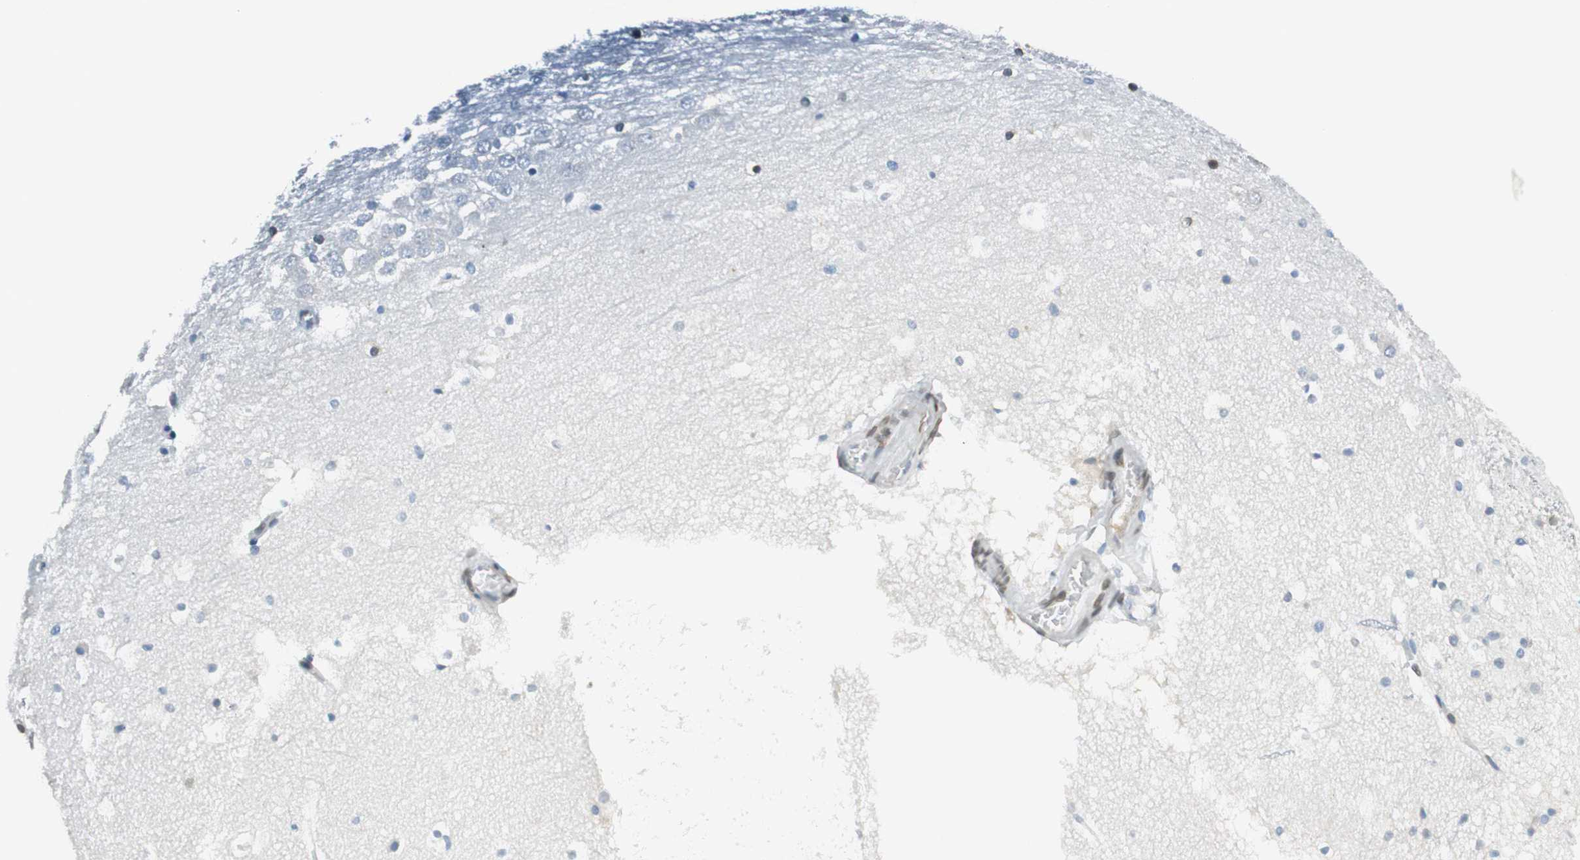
{"staining": {"intensity": "moderate", "quantity": "<25%", "location": "cytoplasmic/membranous"}, "tissue": "hippocampus", "cell_type": "Glial cells", "image_type": "normal", "snomed": [{"axis": "morphology", "description": "Normal tissue, NOS"}, {"axis": "topography", "description": "Hippocampus"}], "caption": "Immunohistochemical staining of normal human hippocampus reveals low levels of moderate cytoplasmic/membranous staining in about <25% of glial cells.", "gene": "TMEM260", "patient": {"sex": "male", "age": 45}}